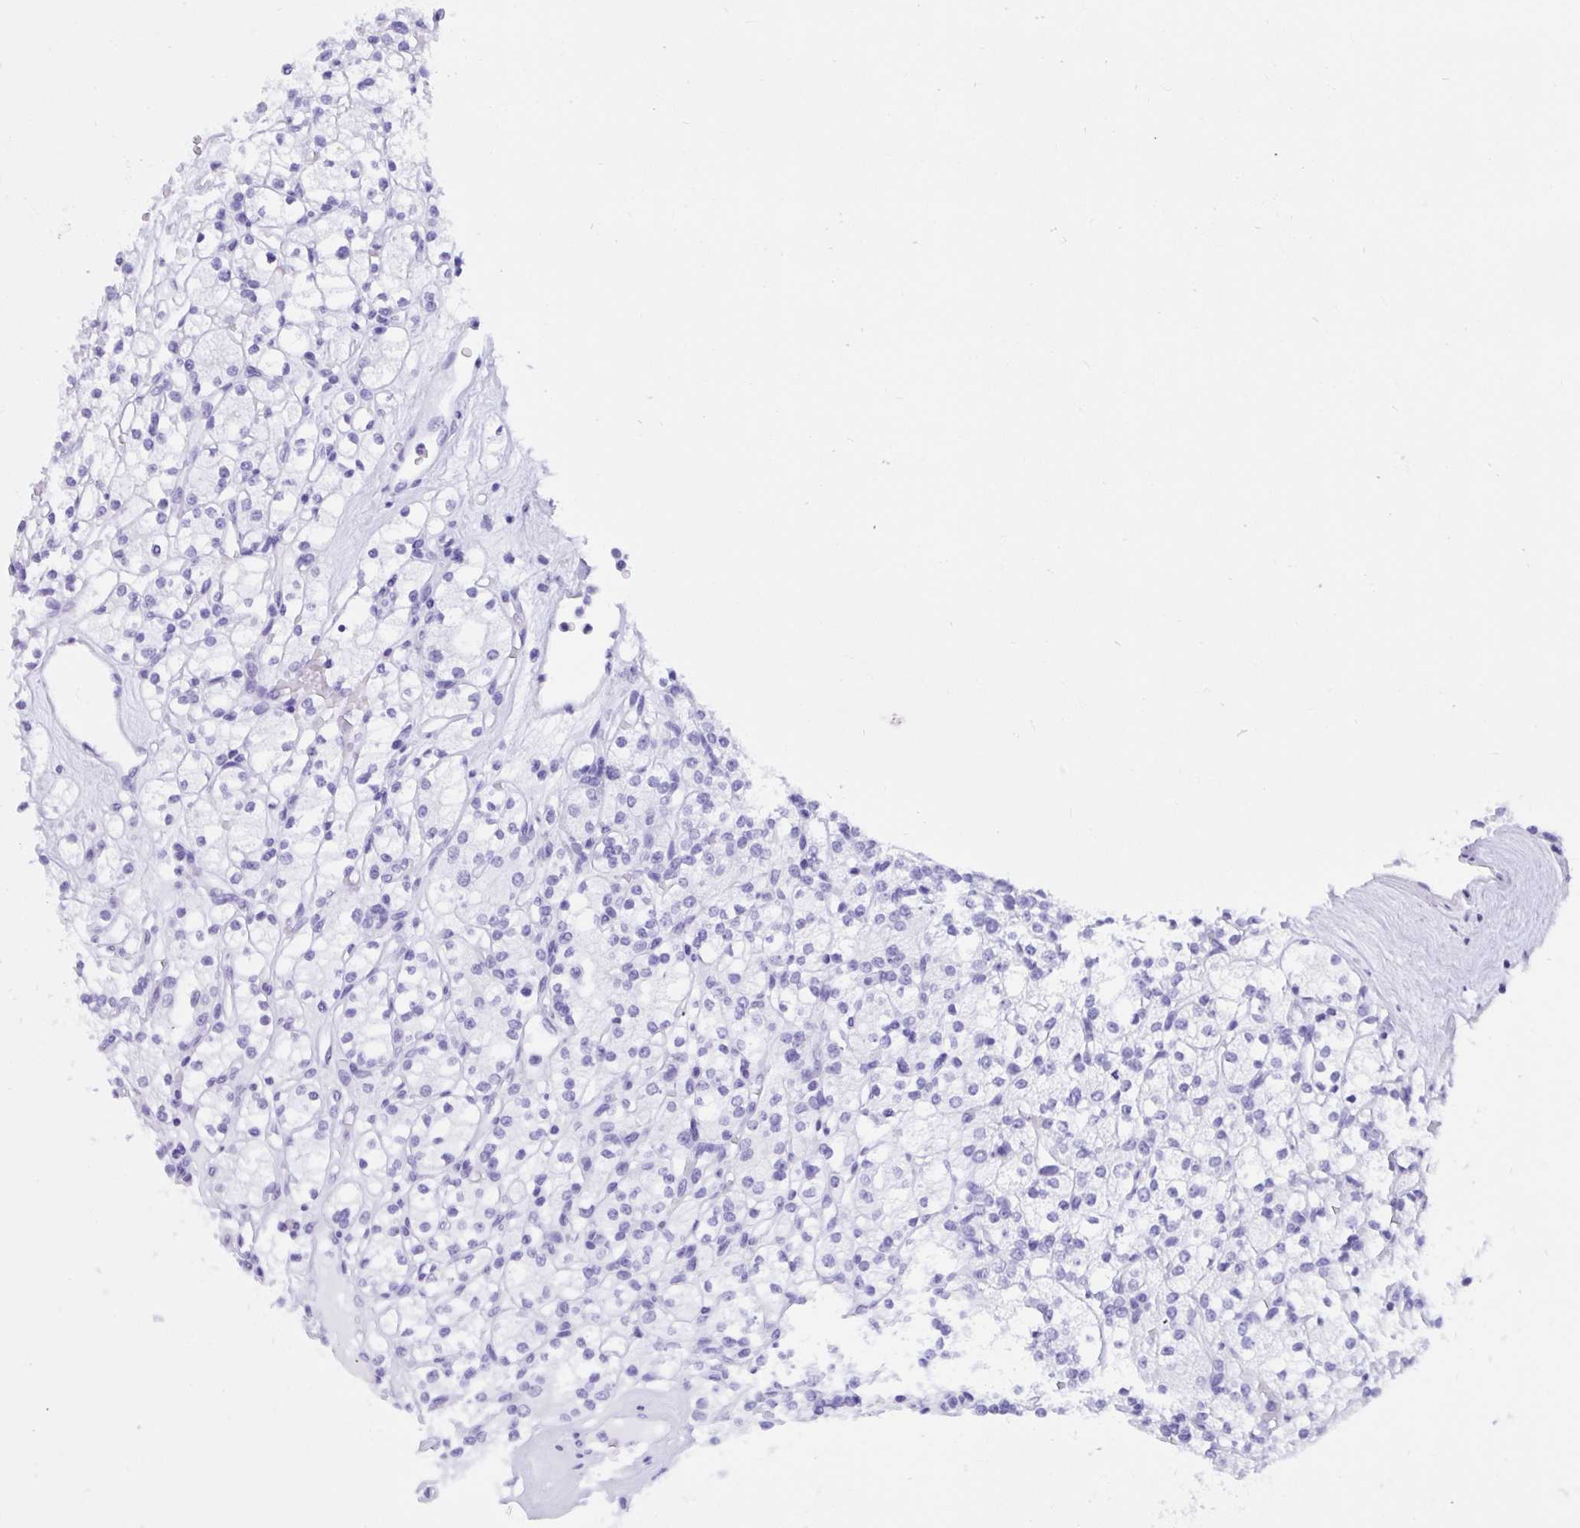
{"staining": {"intensity": "negative", "quantity": "none", "location": "none"}, "tissue": "renal cancer", "cell_type": "Tumor cells", "image_type": "cancer", "snomed": [{"axis": "morphology", "description": "Adenocarcinoma, NOS"}, {"axis": "topography", "description": "Kidney"}], "caption": "DAB immunohistochemical staining of renal cancer displays no significant positivity in tumor cells.", "gene": "TLN2", "patient": {"sex": "male", "age": 77}}